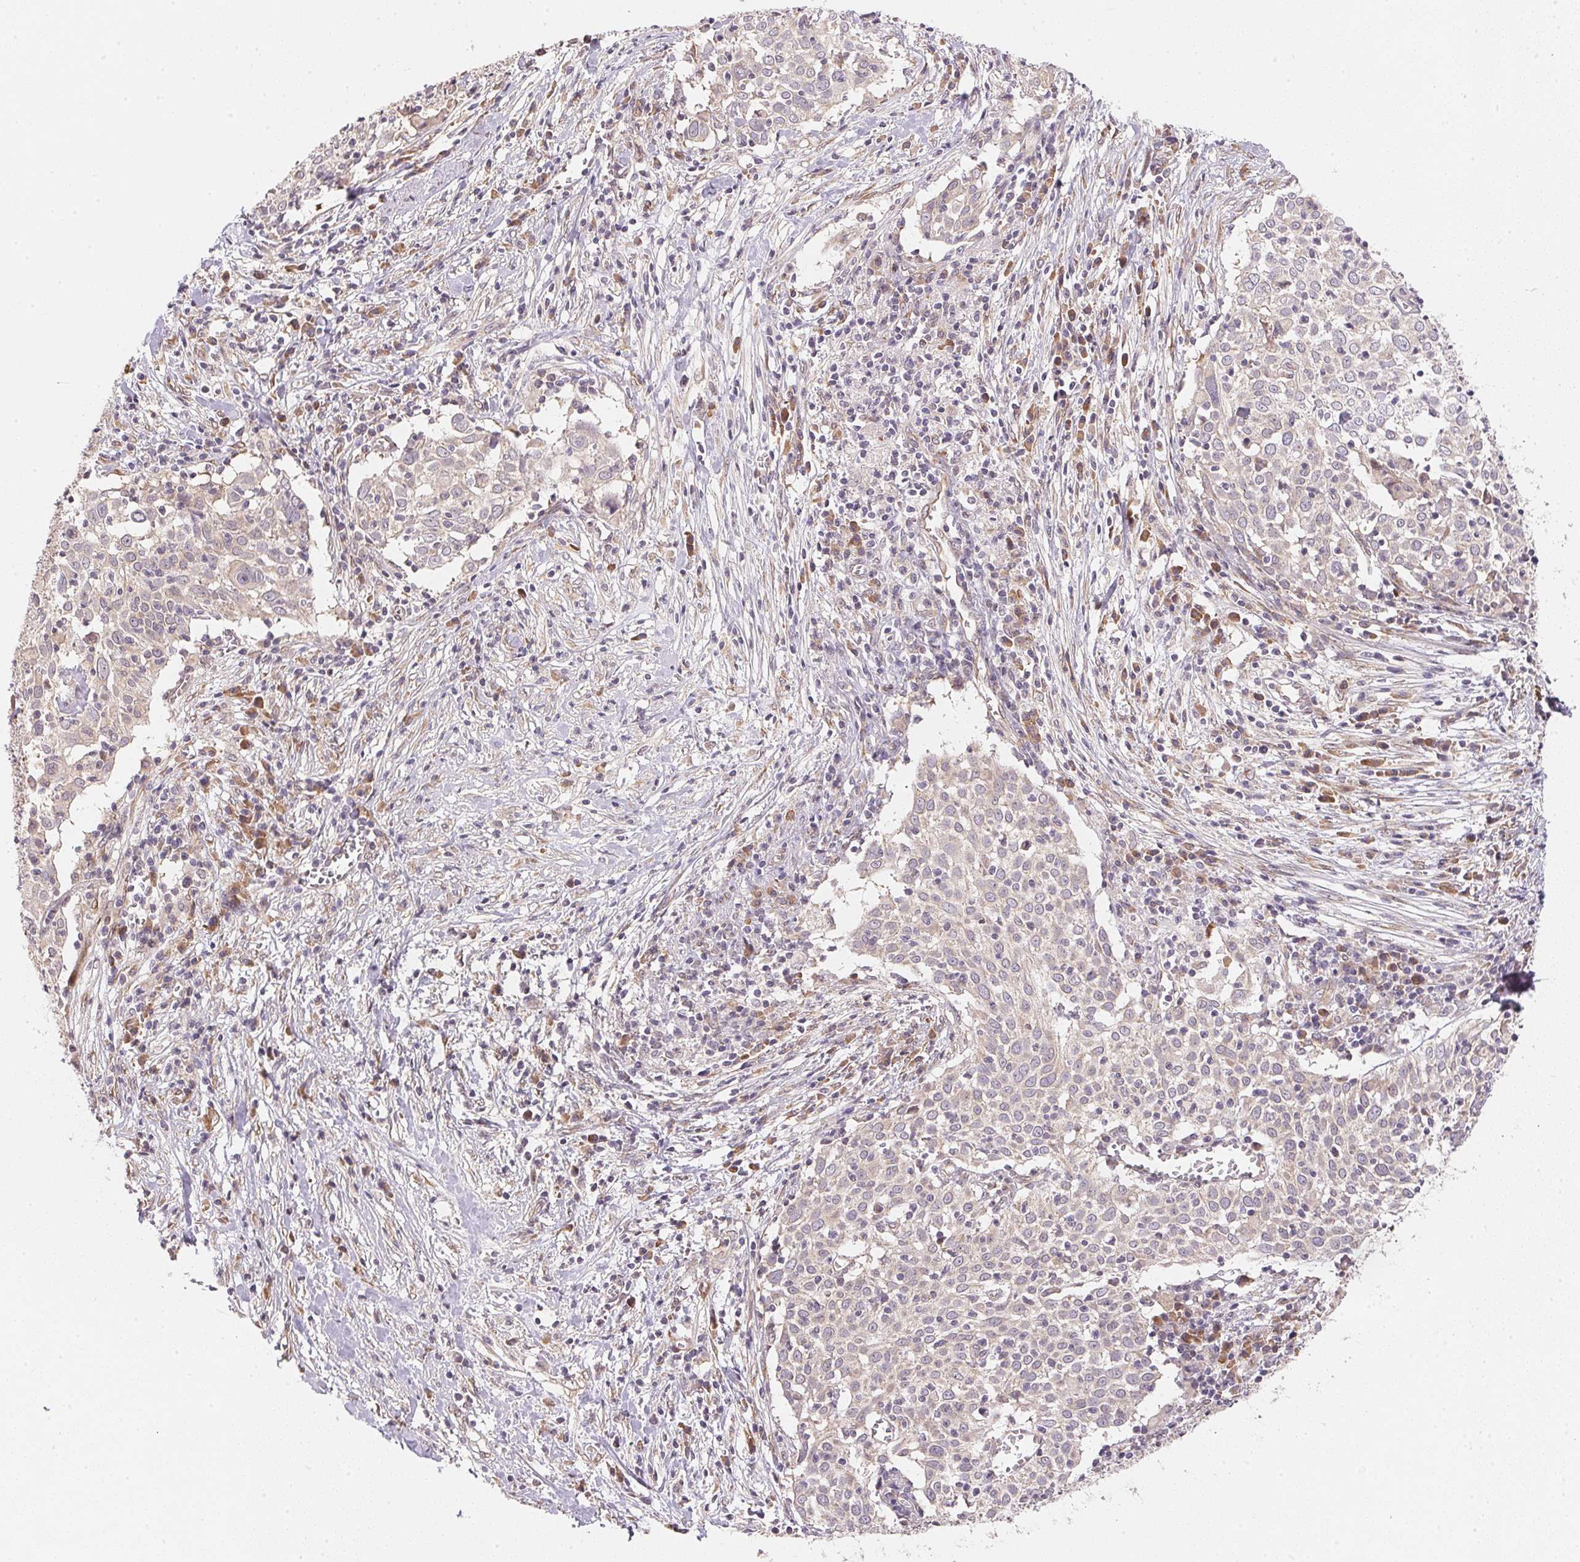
{"staining": {"intensity": "negative", "quantity": "none", "location": "none"}, "tissue": "cervical cancer", "cell_type": "Tumor cells", "image_type": "cancer", "snomed": [{"axis": "morphology", "description": "Squamous cell carcinoma, NOS"}, {"axis": "topography", "description": "Cervix"}], "caption": "High power microscopy histopathology image of an immunohistochemistry image of cervical cancer (squamous cell carcinoma), revealing no significant expression in tumor cells. Brightfield microscopy of IHC stained with DAB (3,3'-diaminobenzidine) (brown) and hematoxylin (blue), captured at high magnification.", "gene": "EI24", "patient": {"sex": "female", "age": 39}}